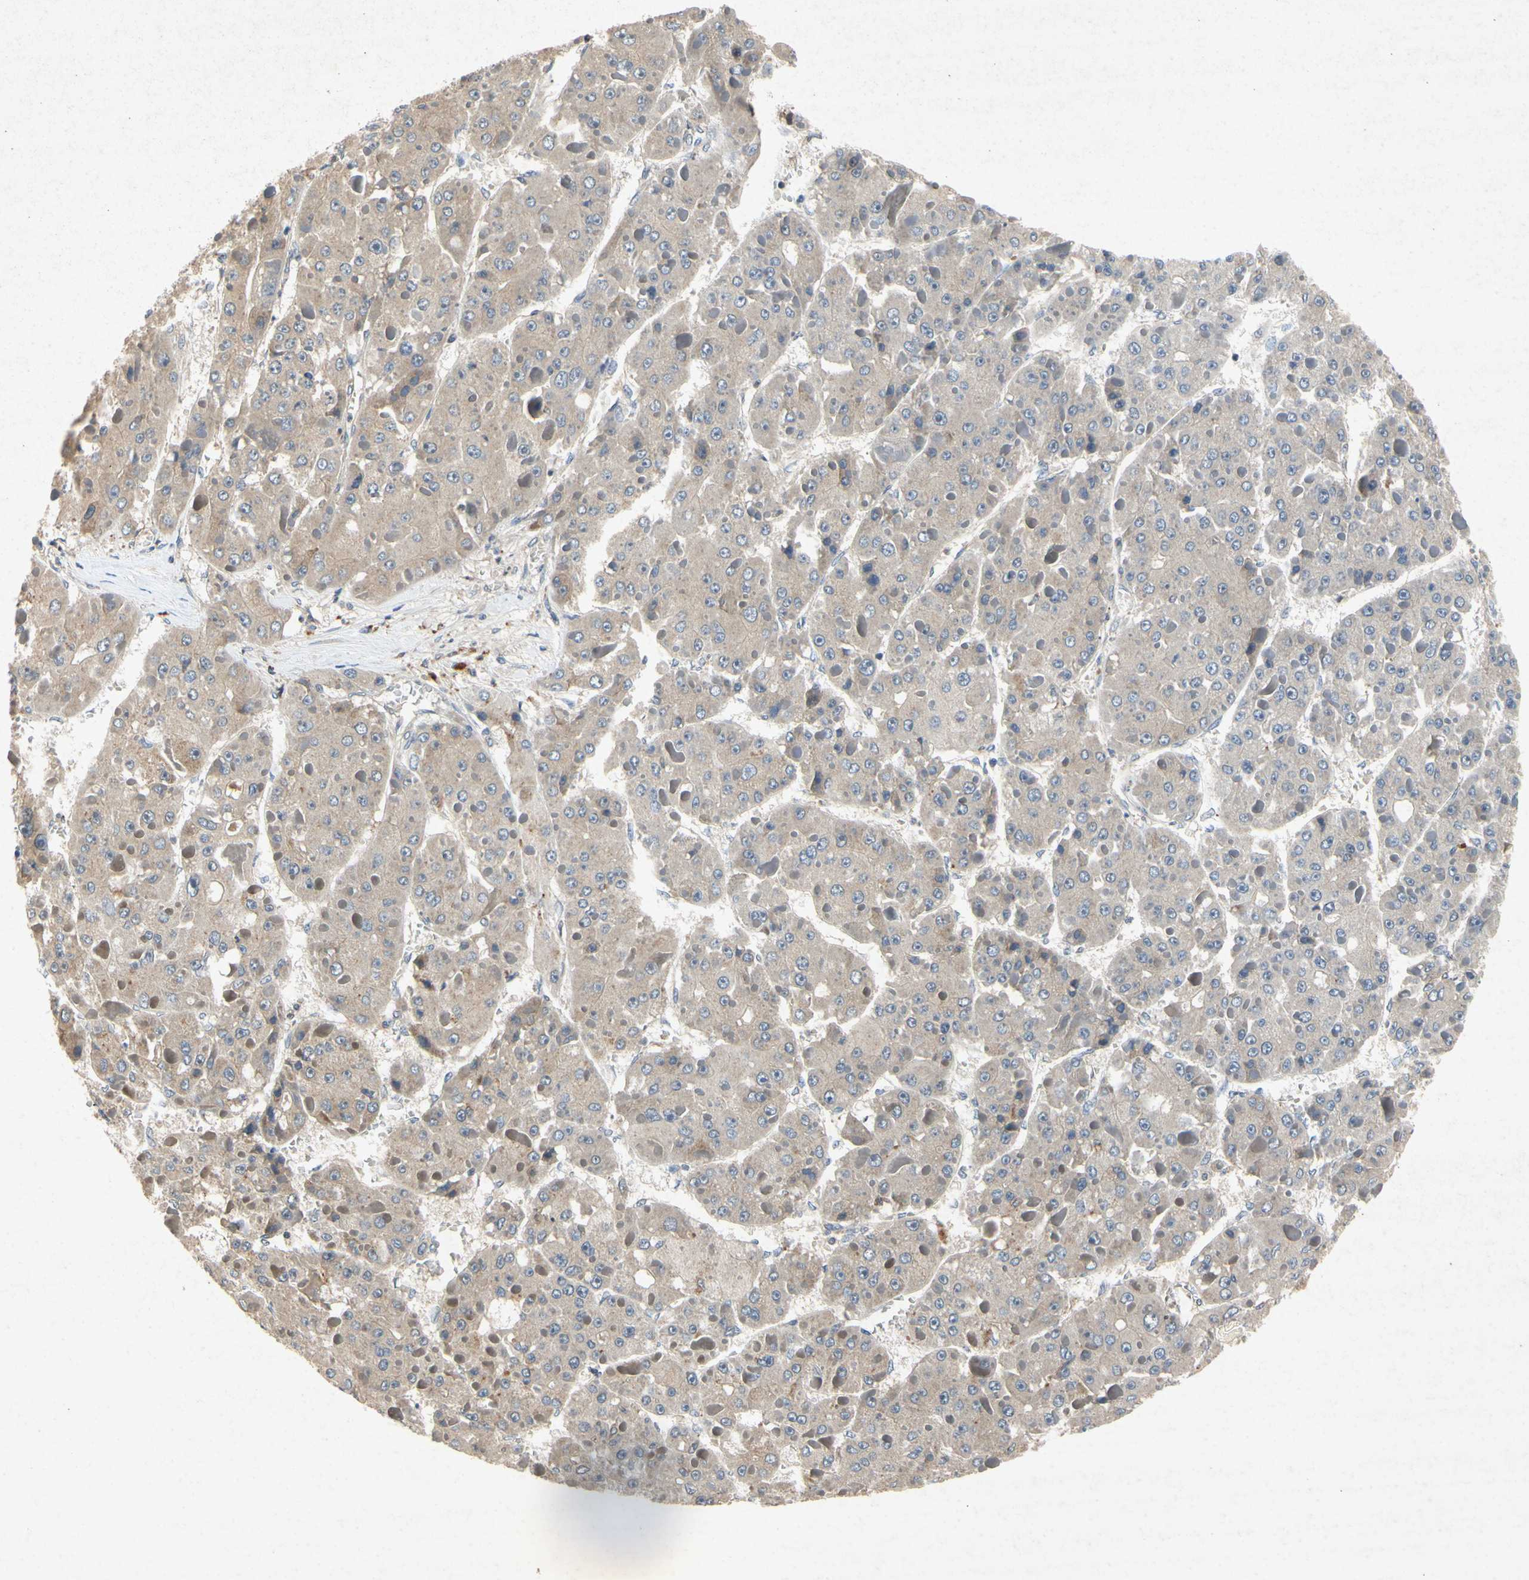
{"staining": {"intensity": "weak", "quantity": ">75%", "location": "cytoplasmic/membranous"}, "tissue": "liver cancer", "cell_type": "Tumor cells", "image_type": "cancer", "snomed": [{"axis": "morphology", "description": "Carcinoma, Hepatocellular, NOS"}, {"axis": "topography", "description": "Liver"}], "caption": "High-power microscopy captured an IHC micrograph of liver hepatocellular carcinoma, revealing weak cytoplasmic/membranous expression in about >75% of tumor cells. (IHC, brightfield microscopy, high magnification).", "gene": "RPS6KA1", "patient": {"sex": "female", "age": 73}}